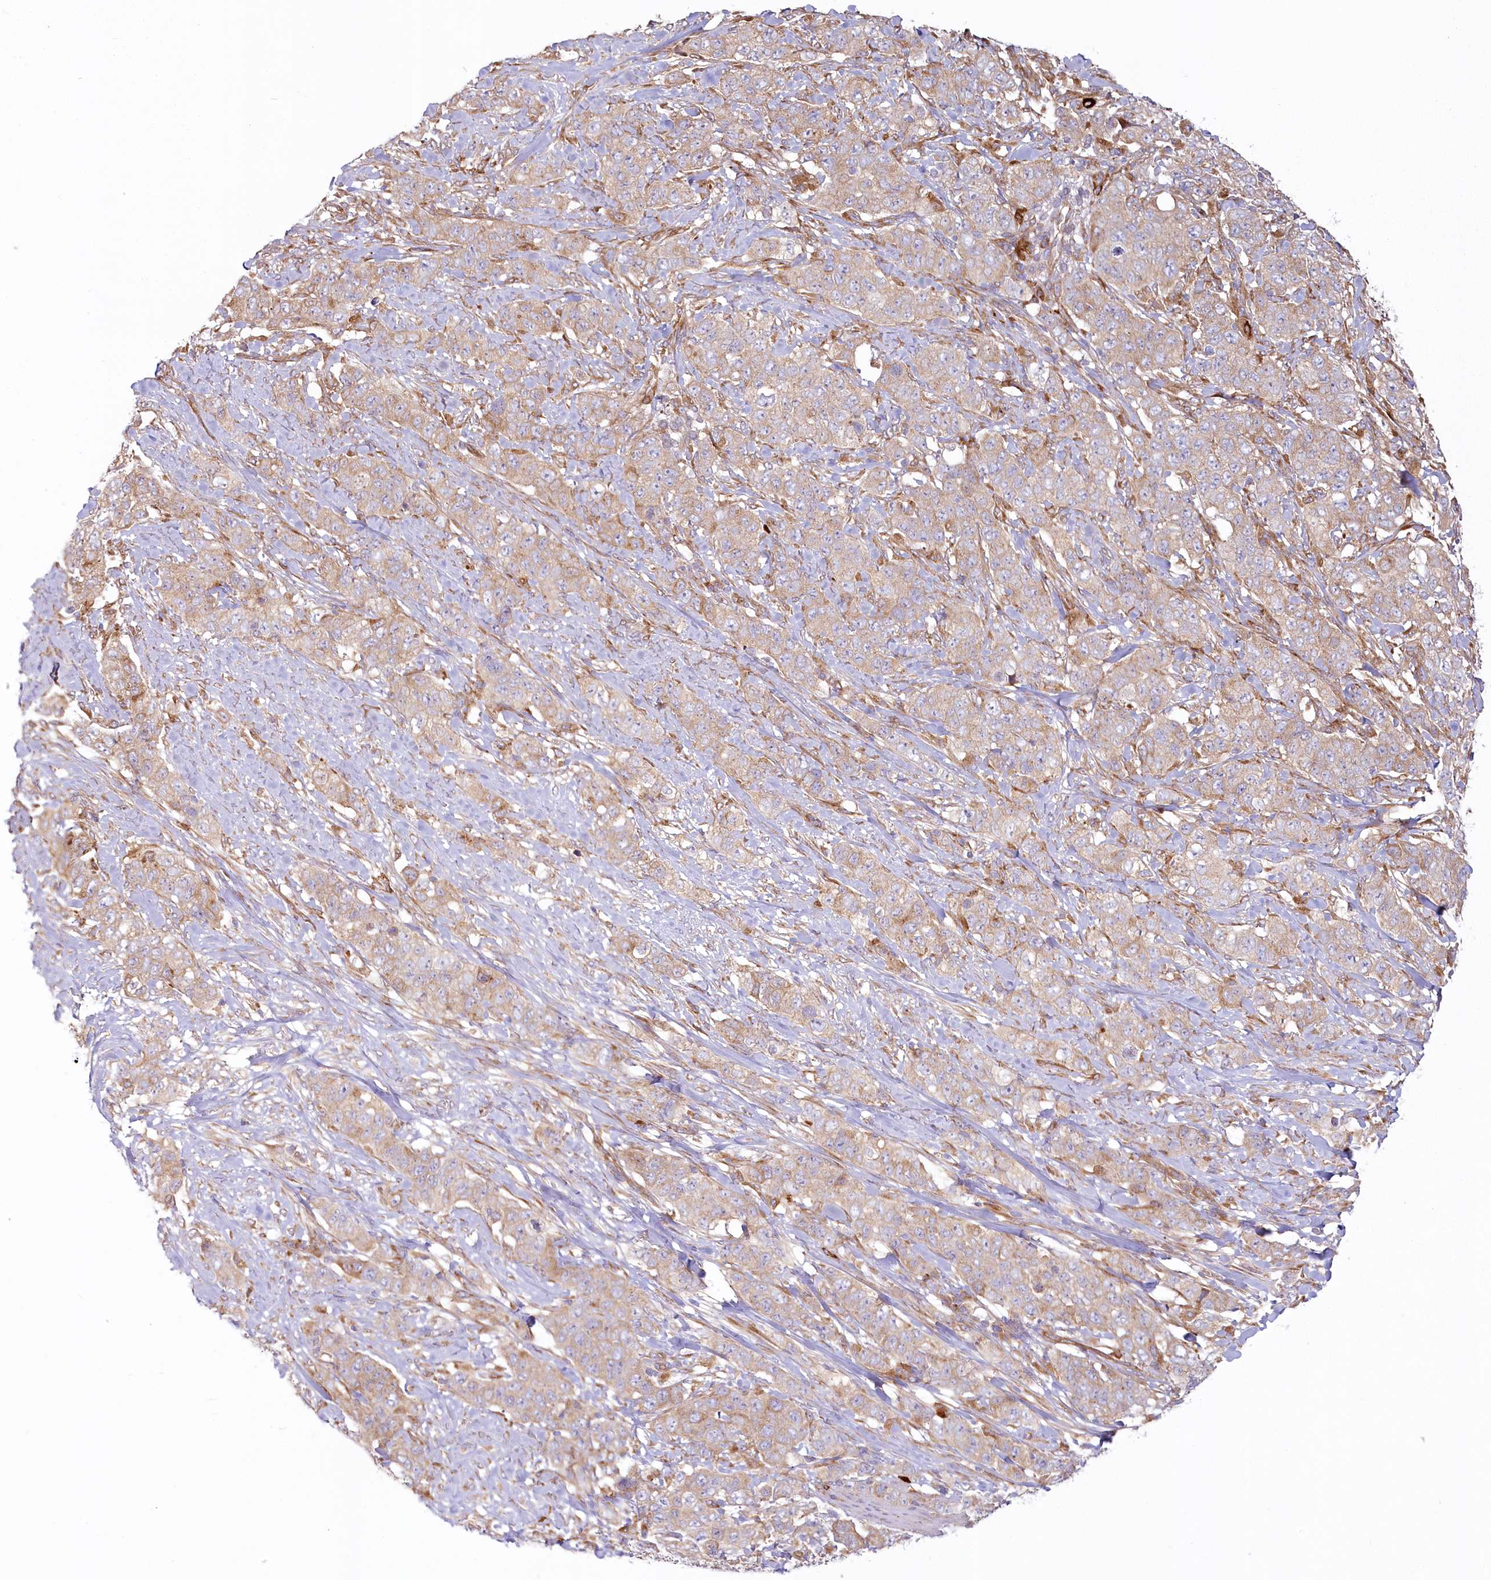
{"staining": {"intensity": "moderate", "quantity": ">75%", "location": "cytoplasmic/membranous"}, "tissue": "stomach cancer", "cell_type": "Tumor cells", "image_type": "cancer", "snomed": [{"axis": "morphology", "description": "Adenocarcinoma, NOS"}, {"axis": "topography", "description": "Stomach"}], "caption": "Immunohistochemical staining of stomach adenocarcinoma displays medium levels of moderate cytoplasmic/membranous protein positivity in about >75% of tumor cells.", "gene": "HARS2", "patient": {"sex": "male", "age": 48}}